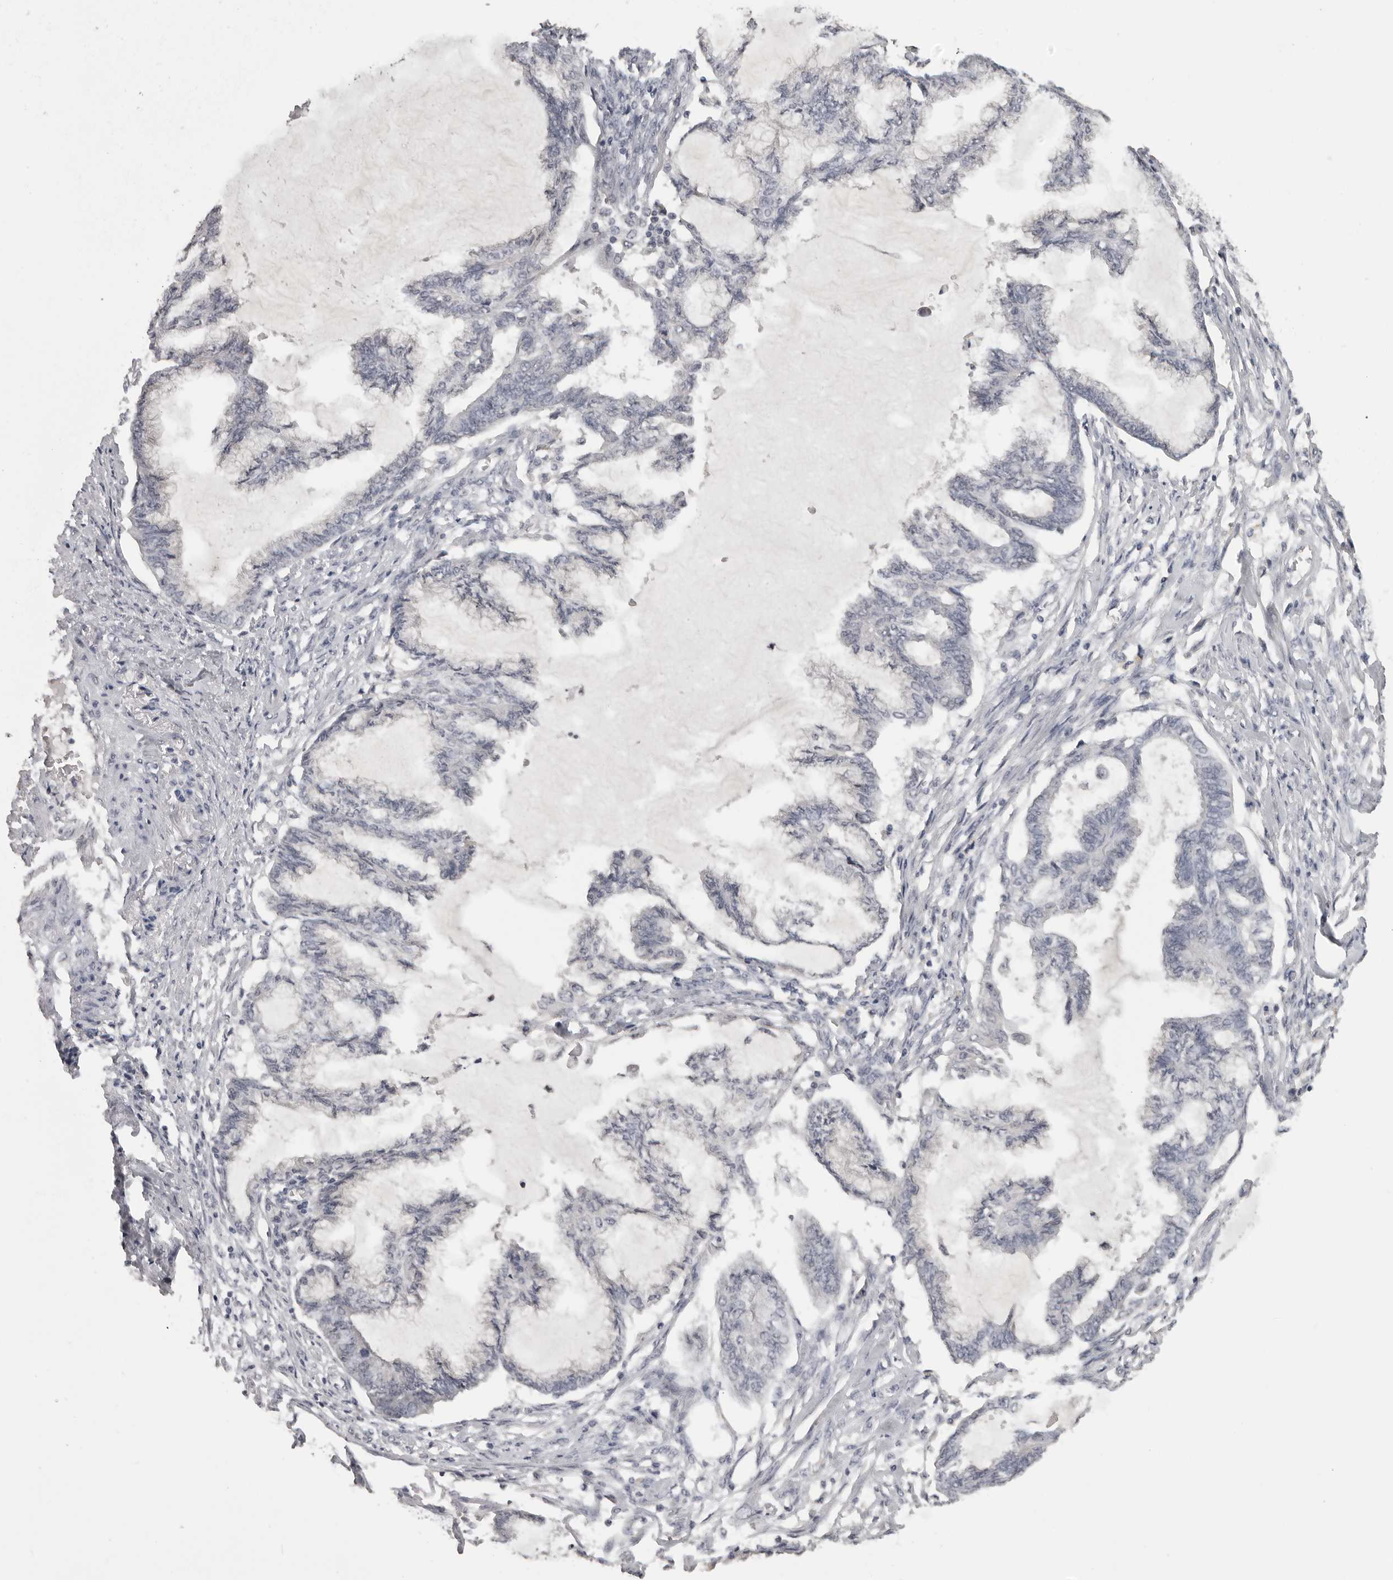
{"staining": {"intensity": "negative", "quantity": "none", "location": "none"}, "tissue": "endometrial cancer", "cell_type": "Tumor cells", "image_type": "cancer", "snomed": [{"axis": "morphology", "description": "Adenocarcinoma, NOS"}, {"axis": "topography", "description": "Endometrium"}], "caption": "Immunohistochemistry photomicrograph of neoplastic tissue: endometrial cancer (adenocarcinoma) stained with DAB displays no significant protein expression in tumor cells. (DAB (3,3'-diaminobenzidine) IHC visualized using brightfield microscopy, high magnification).", "gene": "MRTO4", "patient": {"sex": "female", "age": 86}}